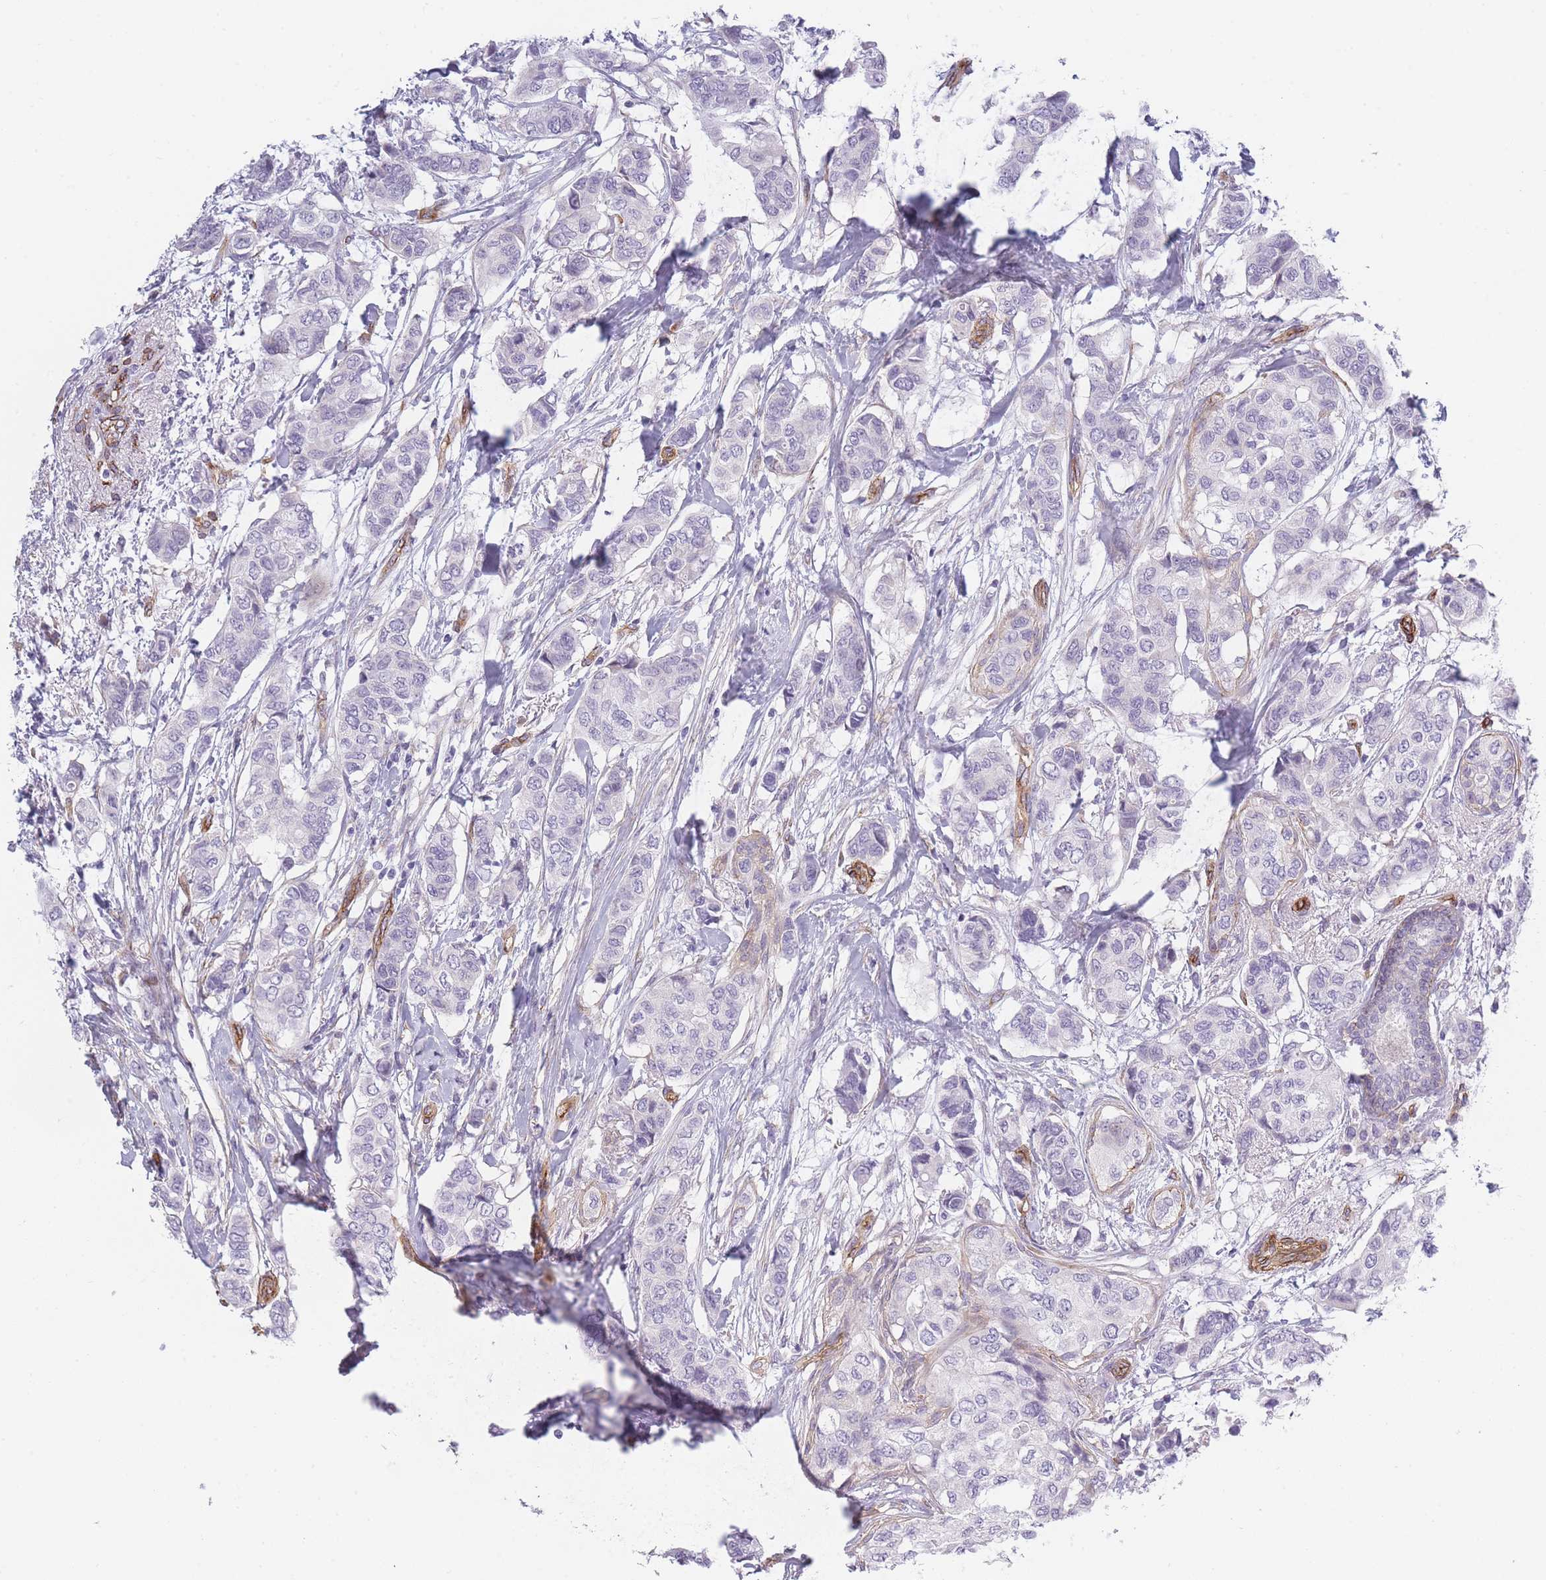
{"staining": {"intensity": "negative", "quantity": "none", "location": "none"}, "tissue": "breast cancer", "cell_type": "Tumor cells", "image_type": "cancer", "snomed": [{"axis": "morphology", "description": "Lobular carcinoma"}, {"axis": "topography", "description": "Breast"}], "caption": "An immunohistochemistry (IHC) micrograph of lobular carcinoma (breast) is shown. There is no staining in tumor cells of lobular carcinoma (breast).", "gene": "OR6B3", "patient": {"sex": "female", "age": 51}}